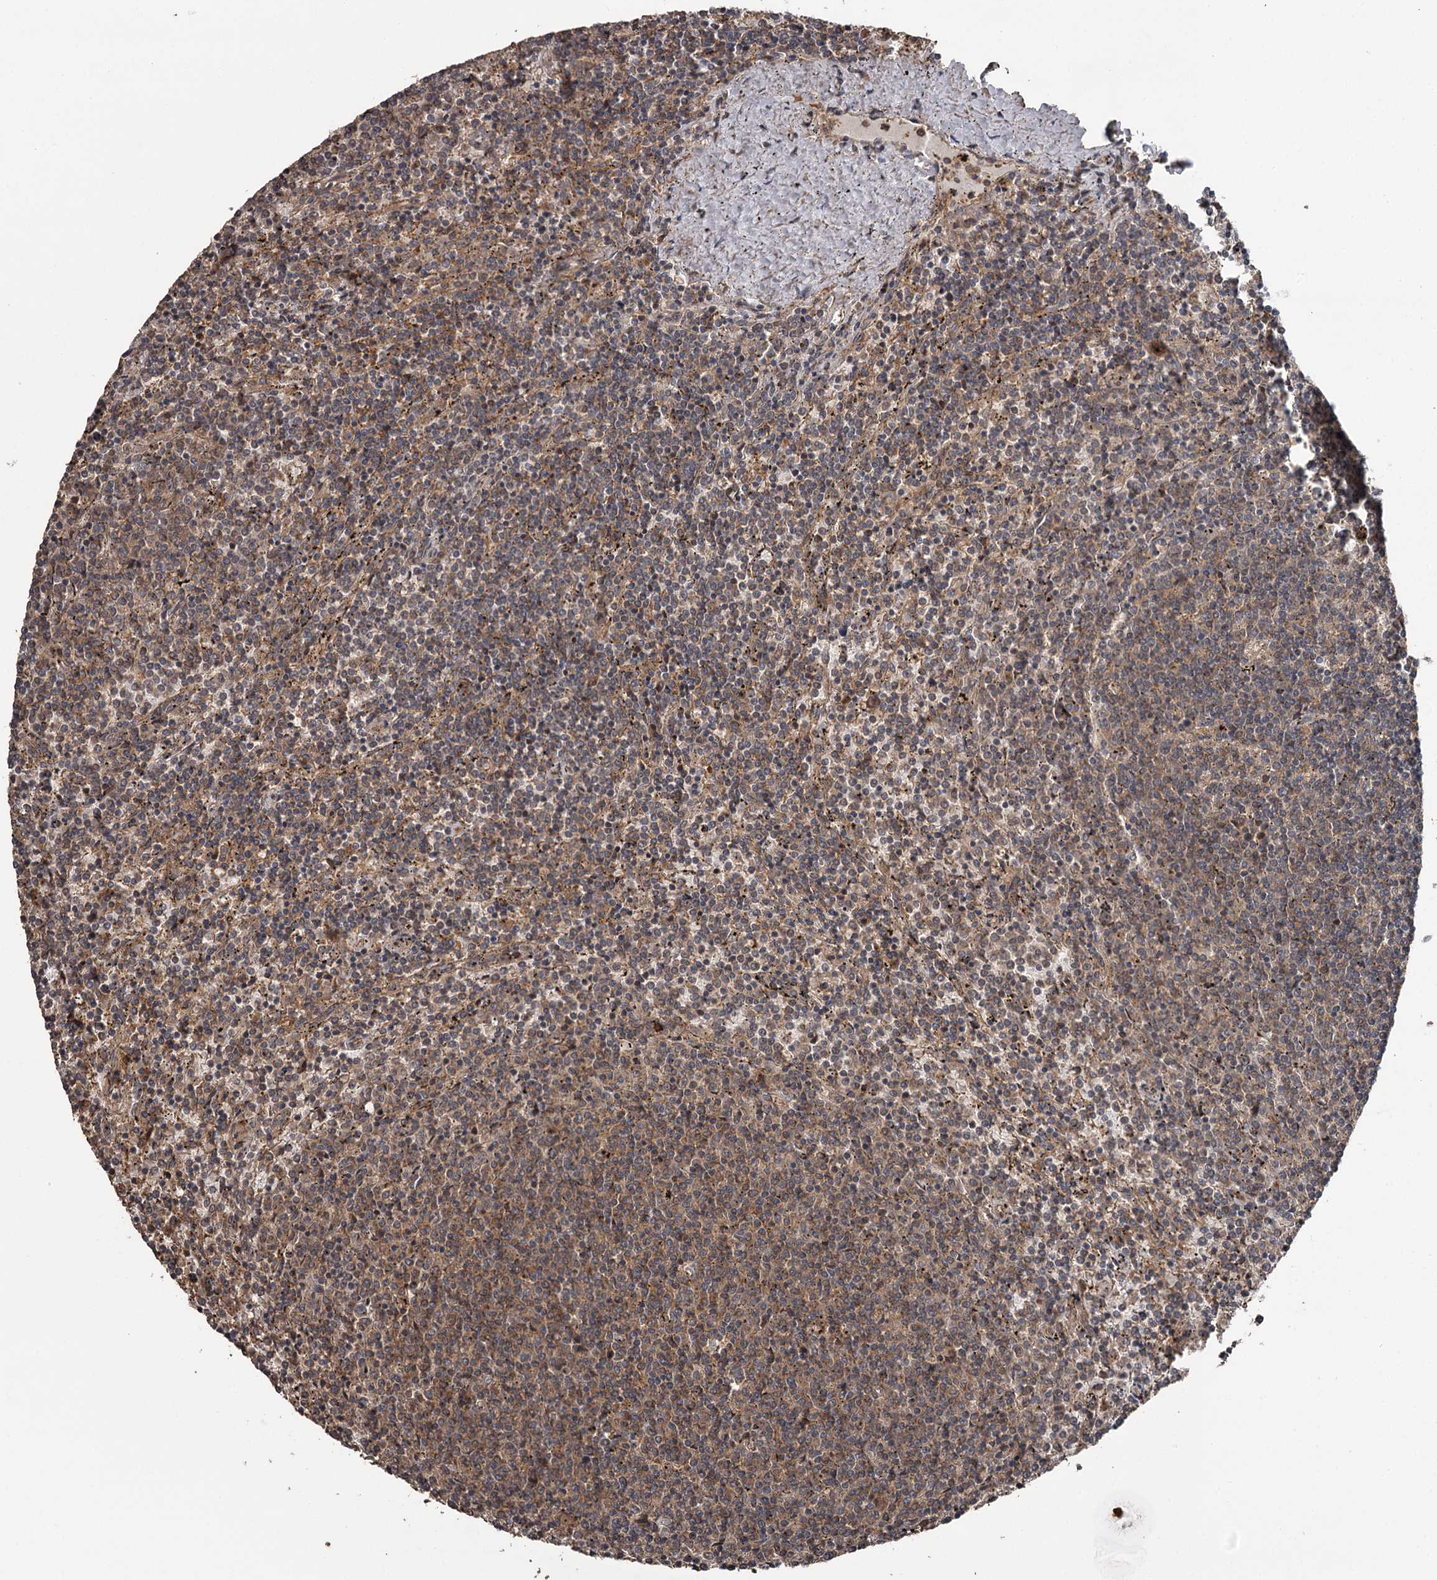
{"staining": {"intensity": "moderate", "quantity": "25%-75%", "location": "cytoplasmic/membranous"}, "tissue": "lymphoma", "cell_type": "Tumor cells", "image_type": "cancer", "snomed": [{"axis": "morphology", "description": "Malignant lymphoma, non-Hodgkin's type, Low grade"}, {"axis": "topography", "description": "Spleen"}], "caption": "Lymphoma was stained to show a protein in brown. There is medium levels of moderate cytoplasmic/membranous staining in approximately 25%-75% of tumor cells.", "gene": "RAB21", "patient": {"sex": "female", "age": 50}}